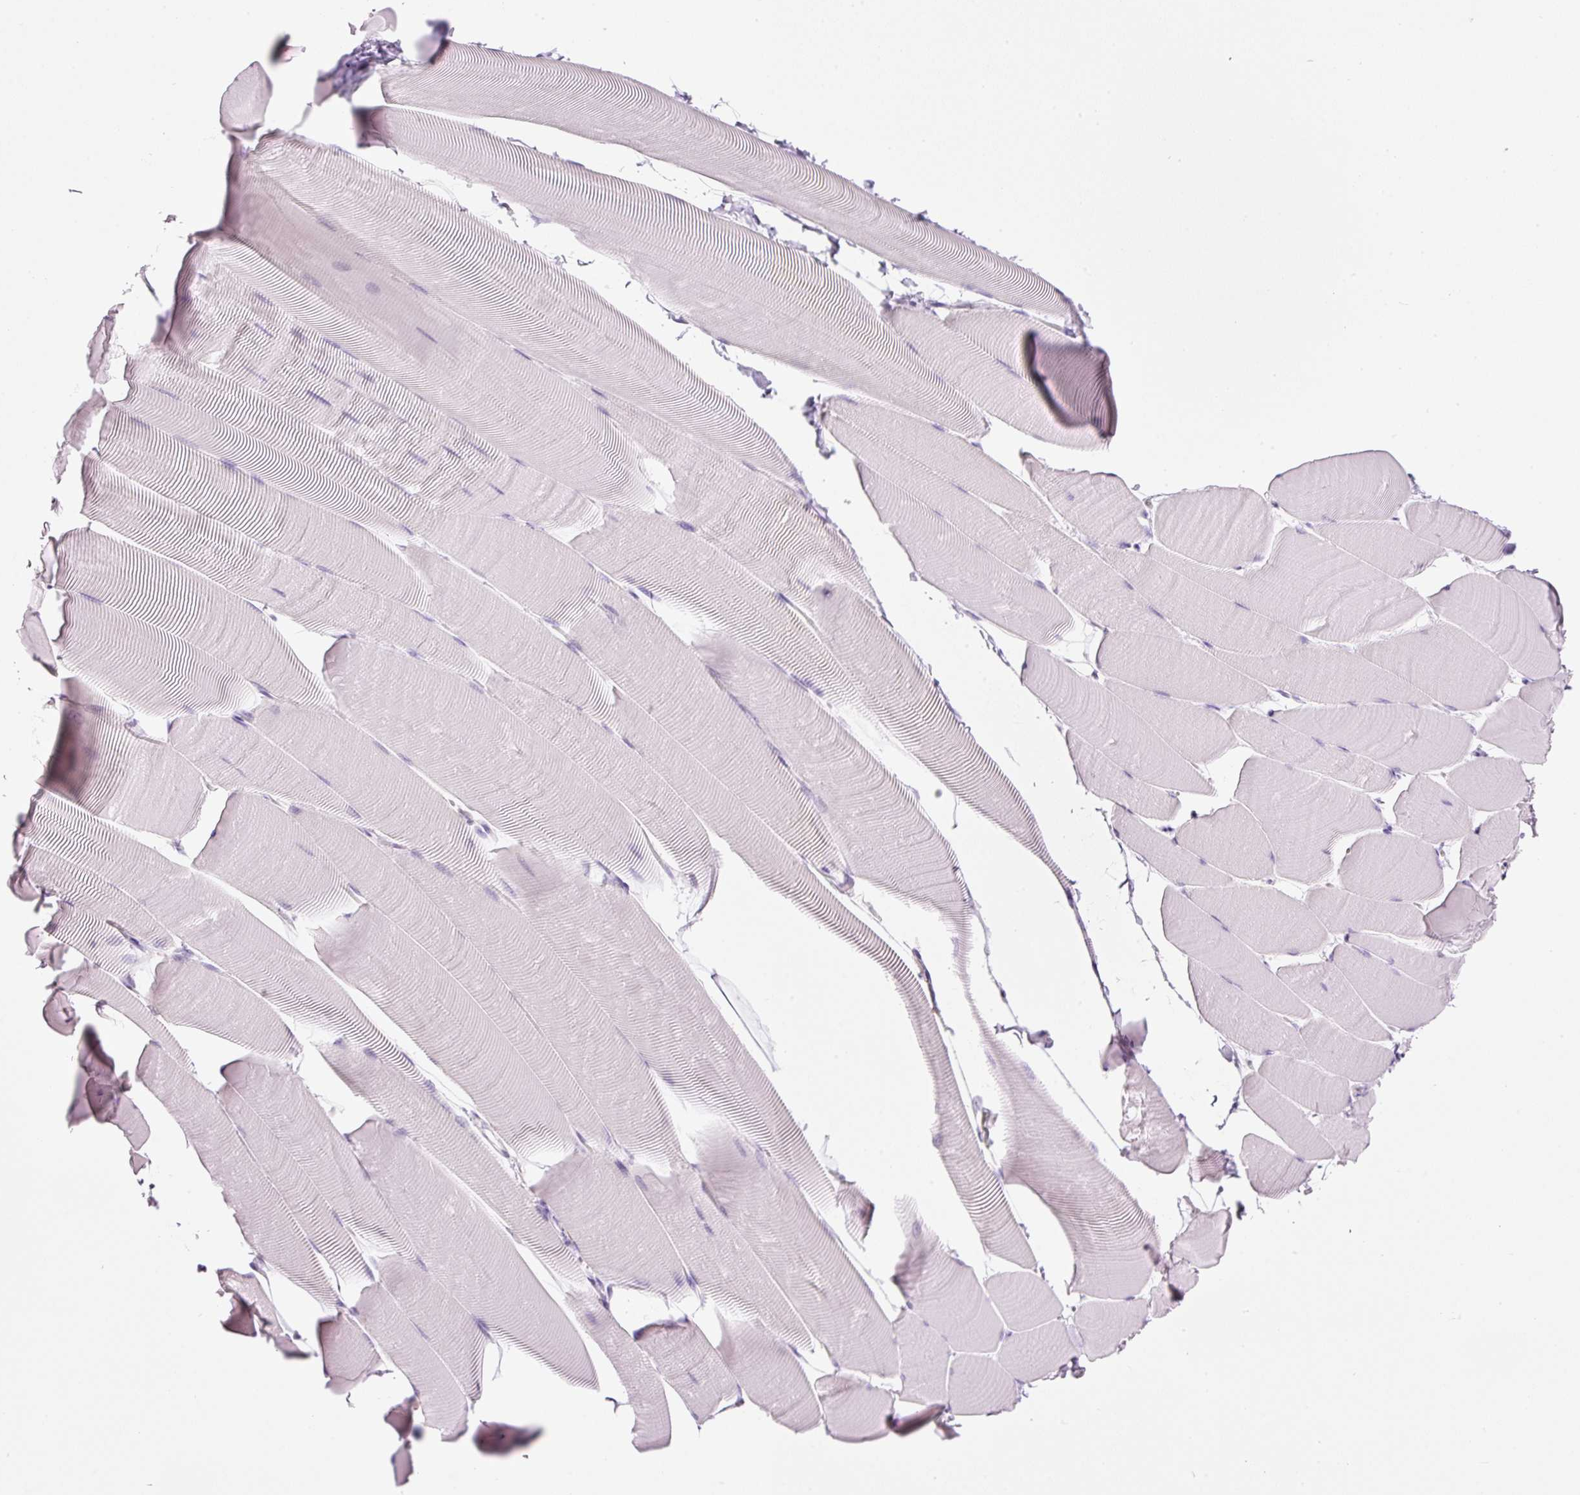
{"staining": {"intensity": "negative", "quantity": "none", "location": "none"}, "tissue": "skeletal muscle", "cell_type": "Myocytes", "image_type": "normal", "snomed": [{"axis": "morphology", "description": "Normal tissue, NOS"}, {"axis": "topography", "description": "Skeletal muscle"}], "caption": "The IHC micrograph has no significant positivity in myocytes of skeletal muscle.", "gene": "SRC", "patient": {"sex": "male", "age": 25}}